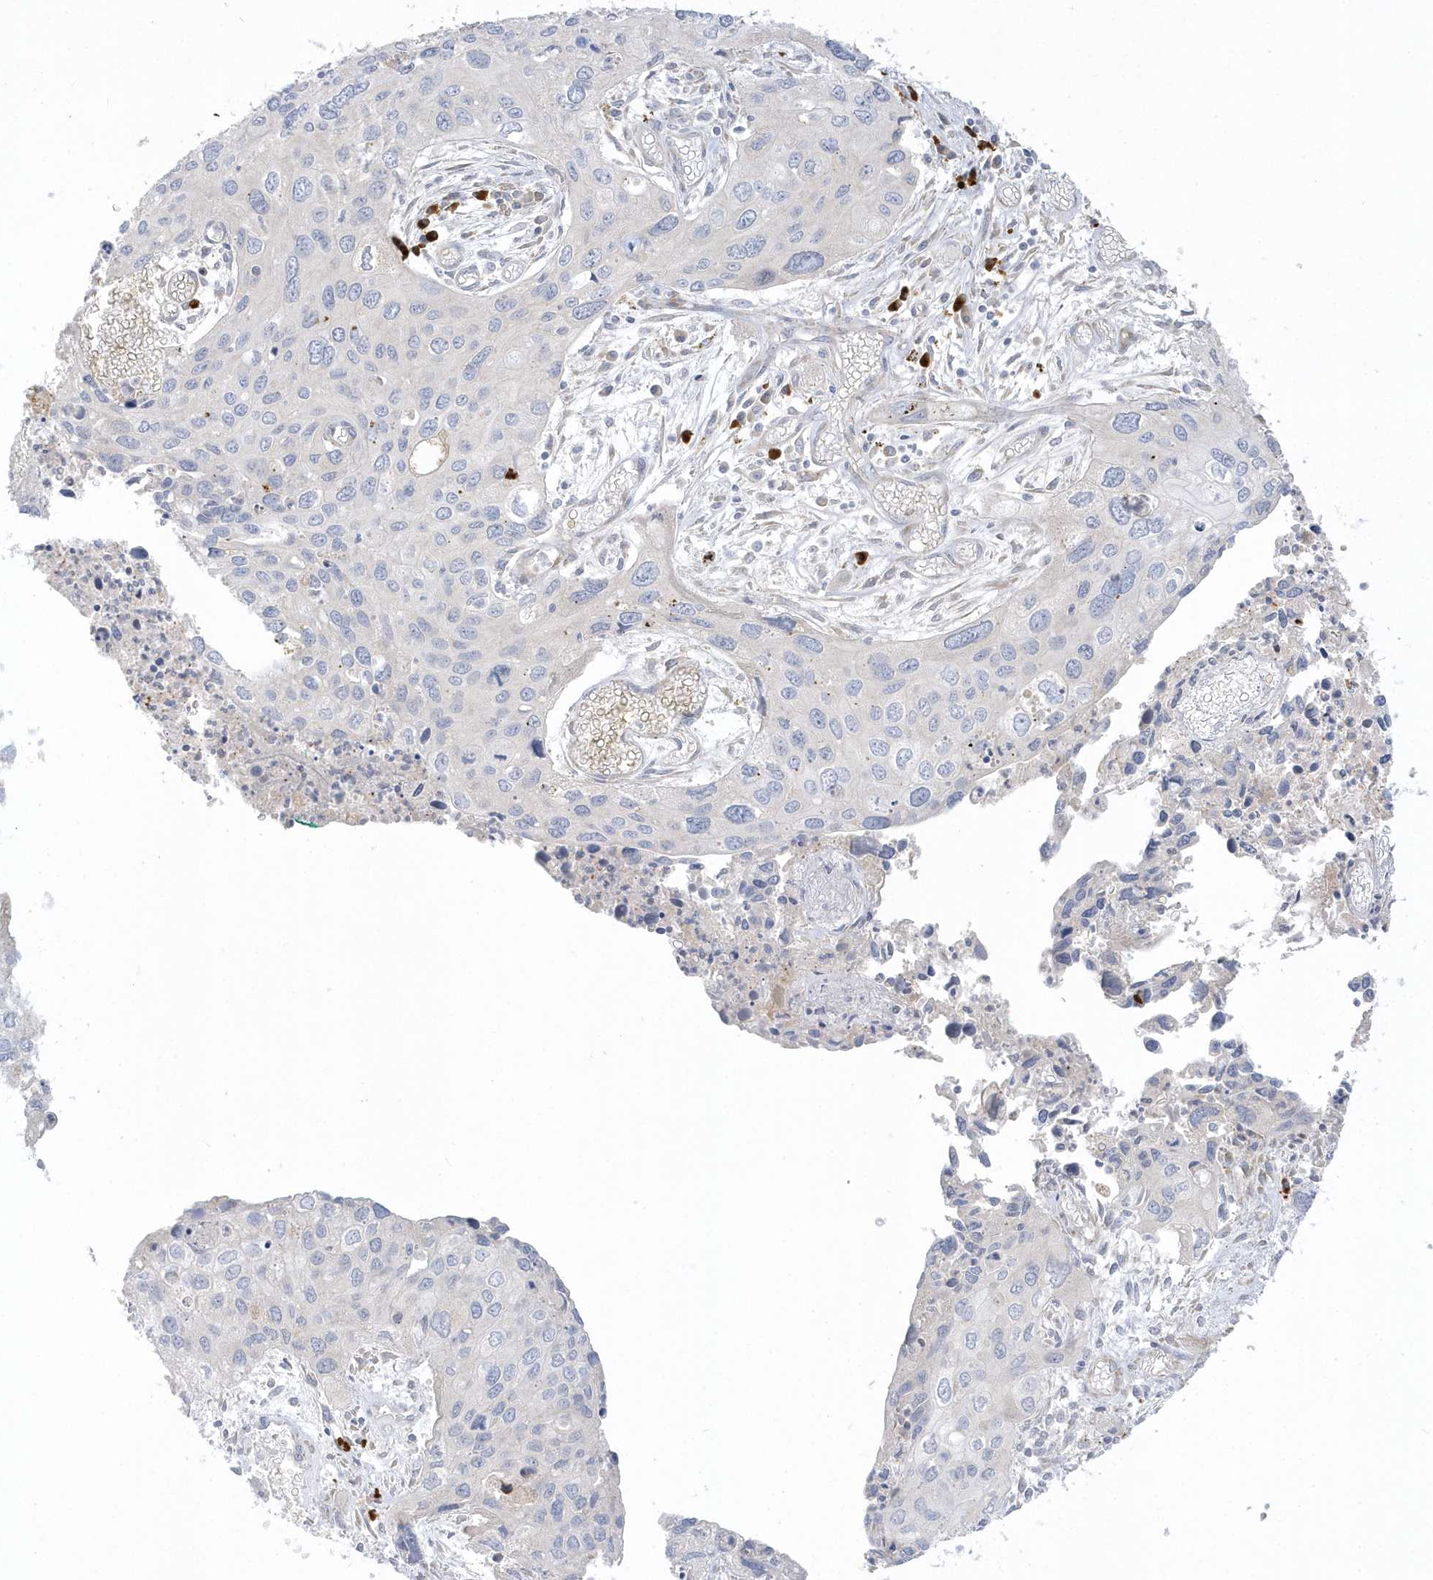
{"staining": {"intensity": "negative", "quantity": "none", "location": "none"}, "tissue": "cervical cancer", "cell_type": "Tumor cells", "image_type": "cancer", "snomed": [{"axis": "morphology", "description": "Squamous cell carcinoma, NOS"}, {"axis": "topography", "description": "Cervix"}], "caption": "Immunohistochemistry (IHC) photomicrograph of neoplastic tissue: human cervical squamous cell carcinoma stained with DAB shows no significant protein expression in tumor cells. (Stains: DAB (3,3'-diaminobenzidine) IHC with hematoxylin counter stain, Microscopy: brightfield microscopy at high magnification).", "gene": "THADA", "patient": {"sex": "female", "age": 55}}